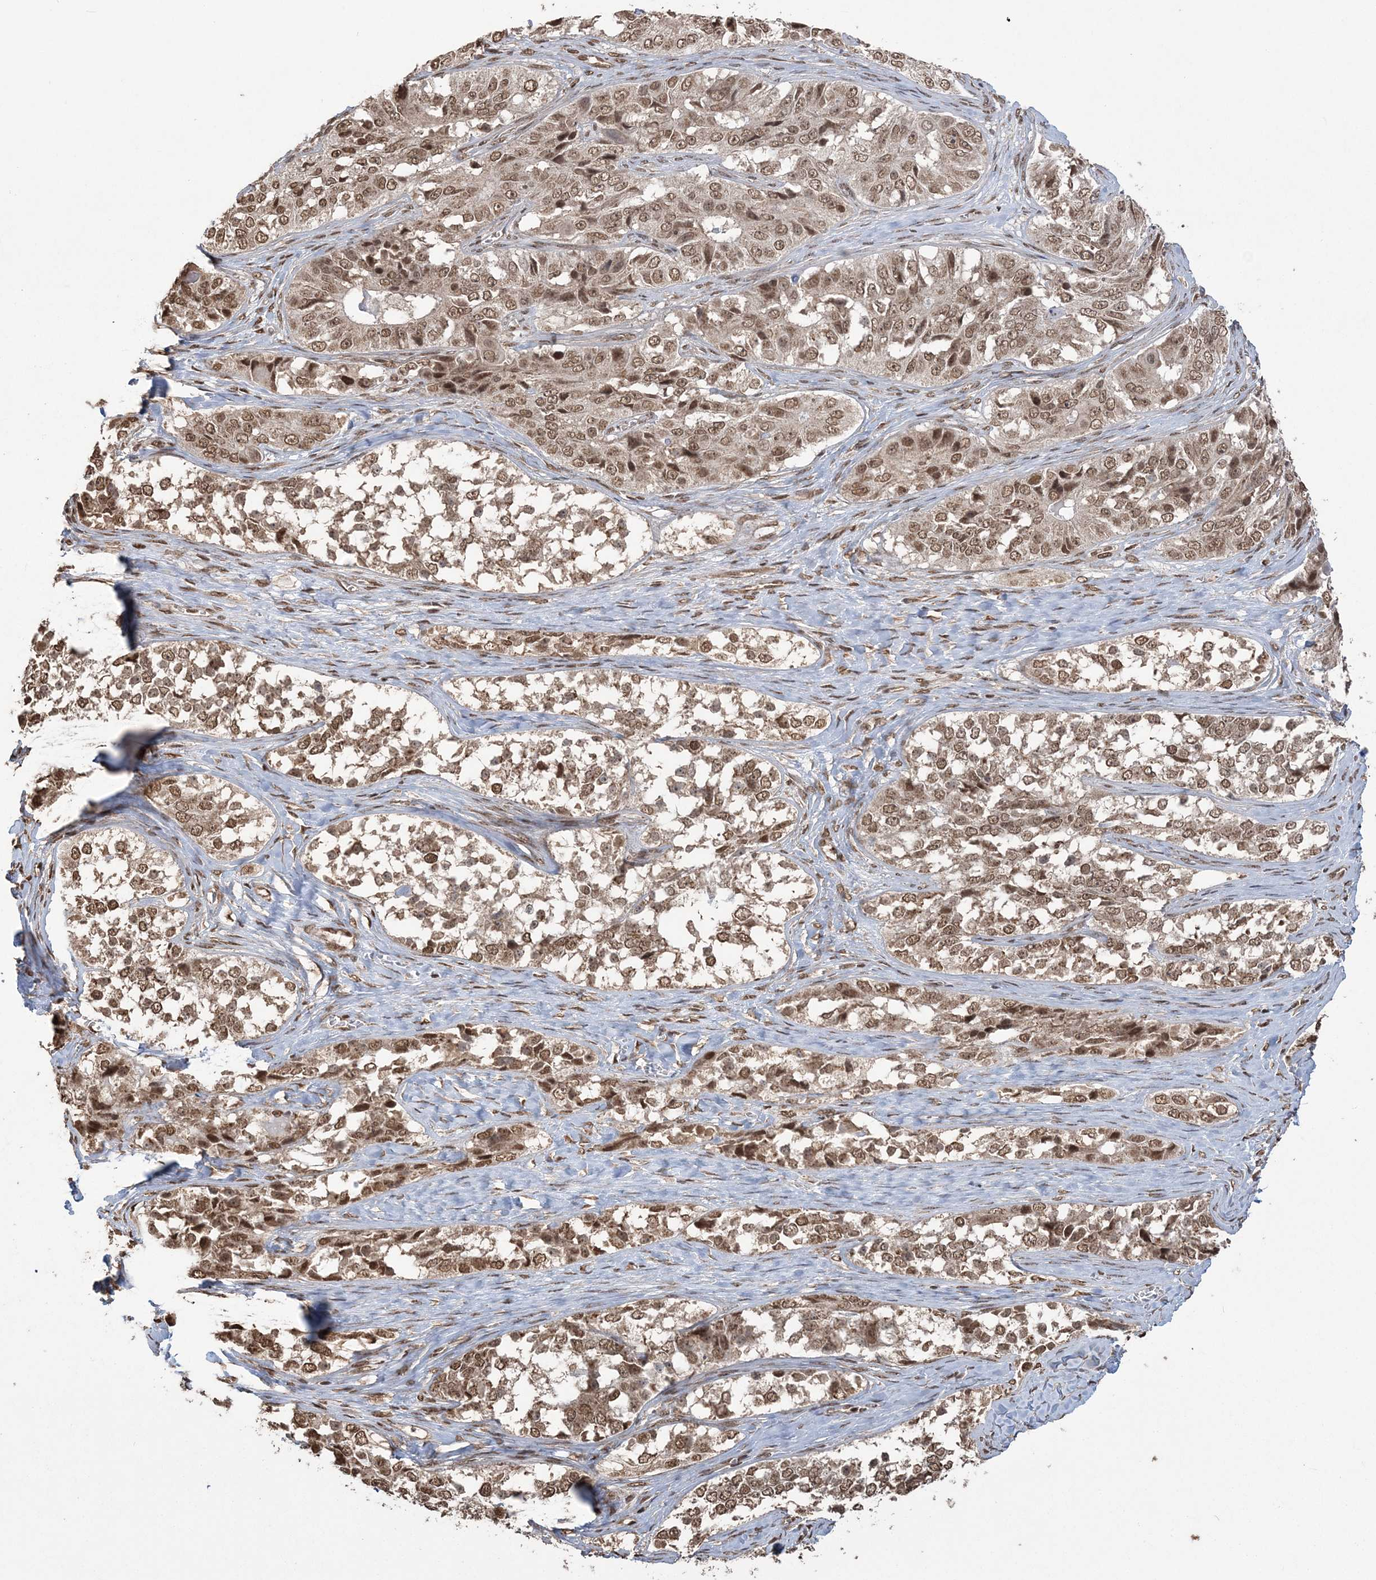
{"staining": {"intensity": "moderate", "quantity": ">75%", "location": "nuclear"}, "tissue": "ovarian cancer", "cell_type": "Tumor cells", "image_type": "cancer", "snomed": [{"axis": "morphology", "description": "Carcinoma, endometroid"}, {"axis": "topography", "description": "Ovary"}], "caption": "This image reveals immunohistochemistry (IHC) staining of human ovarian endometroid carcinoma, with medium moderate nuclear staining in about >75% of tumor cells.", "gene": "ZNF839", "patient": {"sex": "female", "age": 51}}